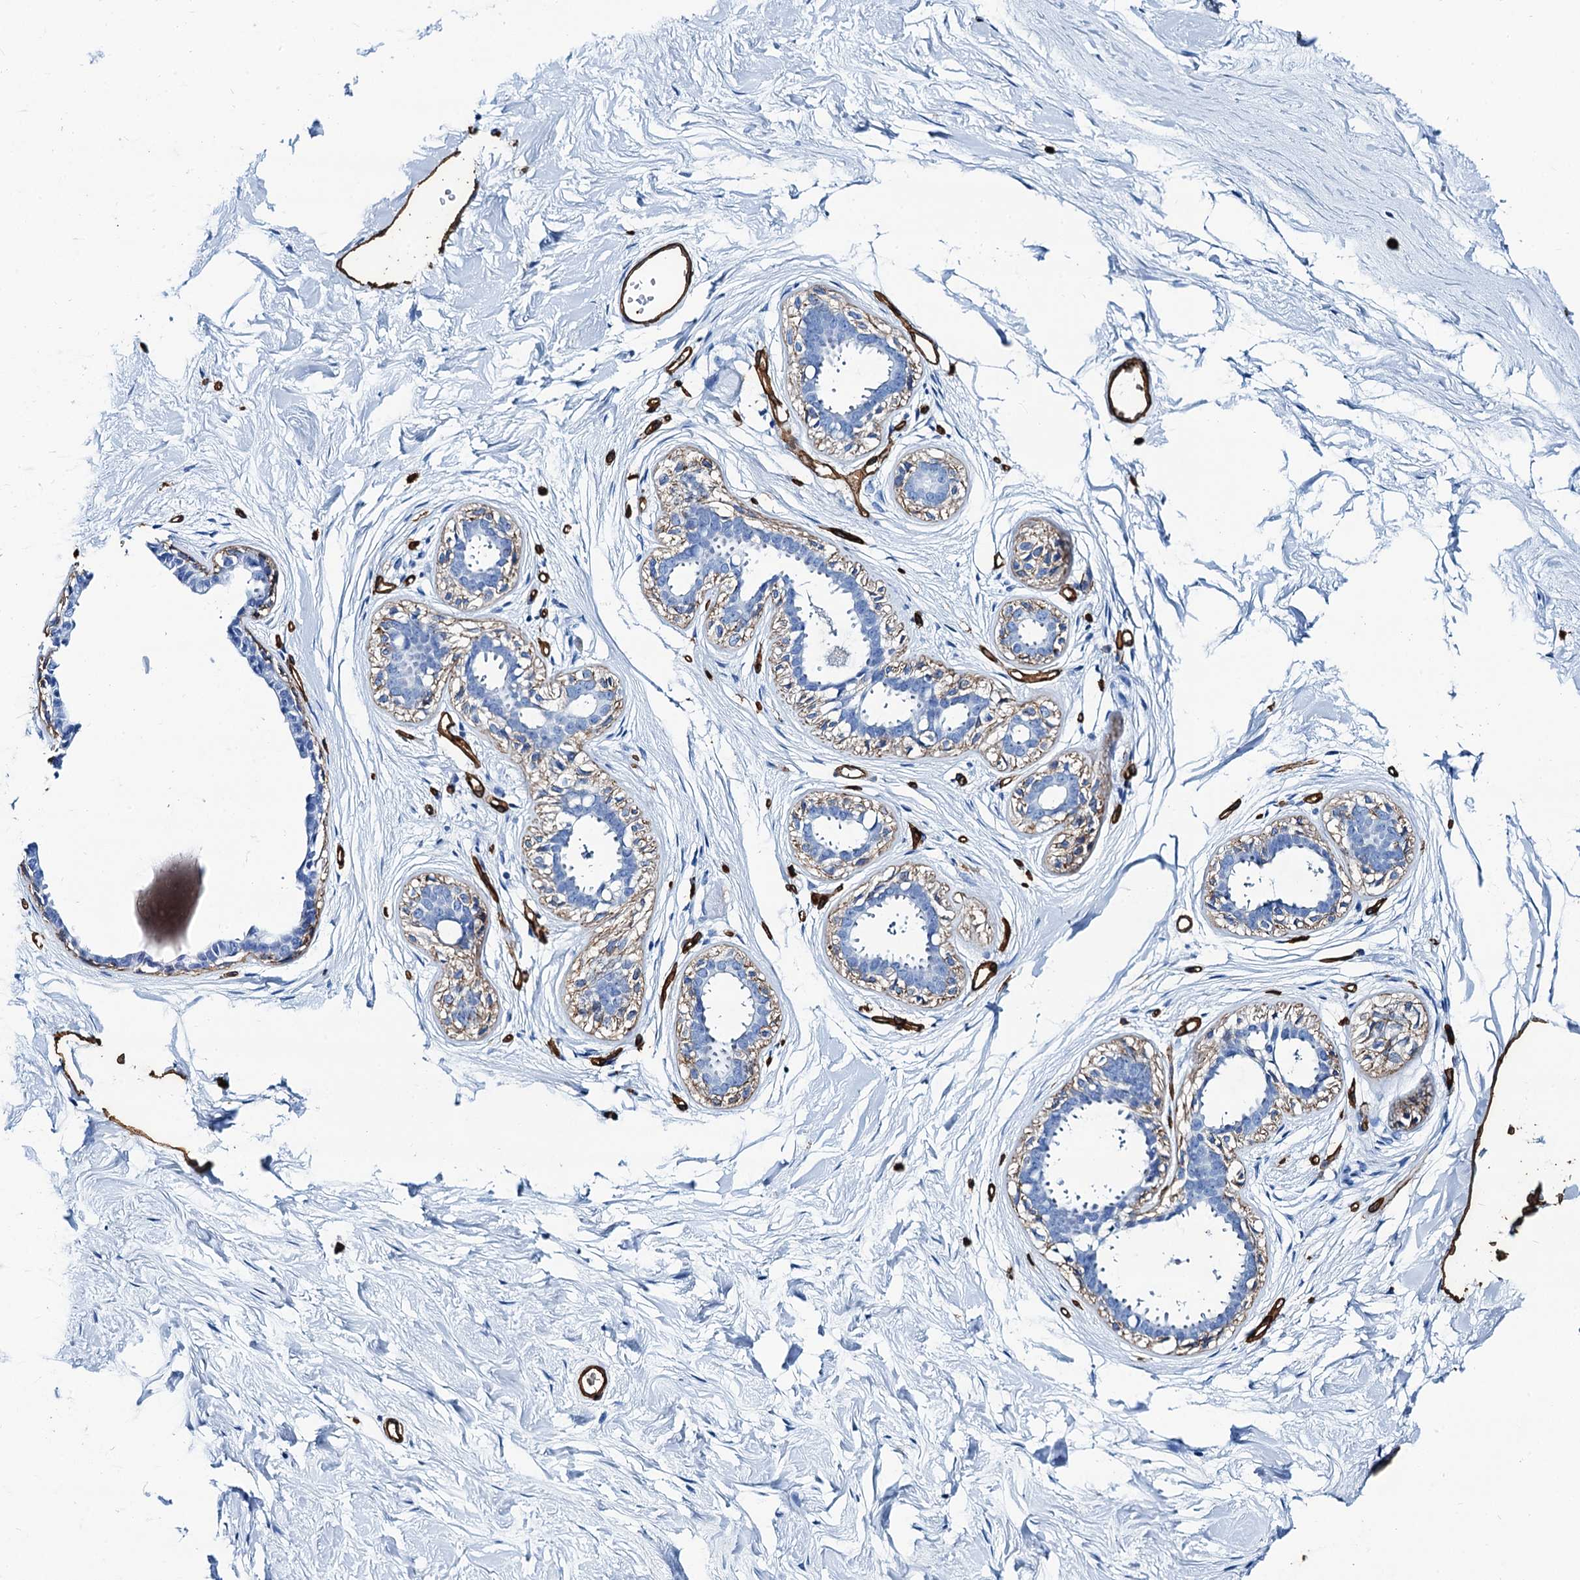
{"staining": {"intensity": "moderate", "quantity": ">75%", "location": "cytoplasmic/membranous"}, "tissue": "breast", "cell_type": "Adipocytes", "image_type": "normal", "snomed": [{"axis": "morphology", "description": "Normal tissue, NOS"}, {"axis": "topography", "description": "Breast"}], "caption": "This micrograph reveals normal breast stained with immunohistochemistry to label a protein in brown. The cytoplasmic/membranous of adipocytes show moderate positivity for the protein. Nuclei are counter-stained blue.", "gene": "CAVIN2", "patient": {"sex": "female", "age": 45}}